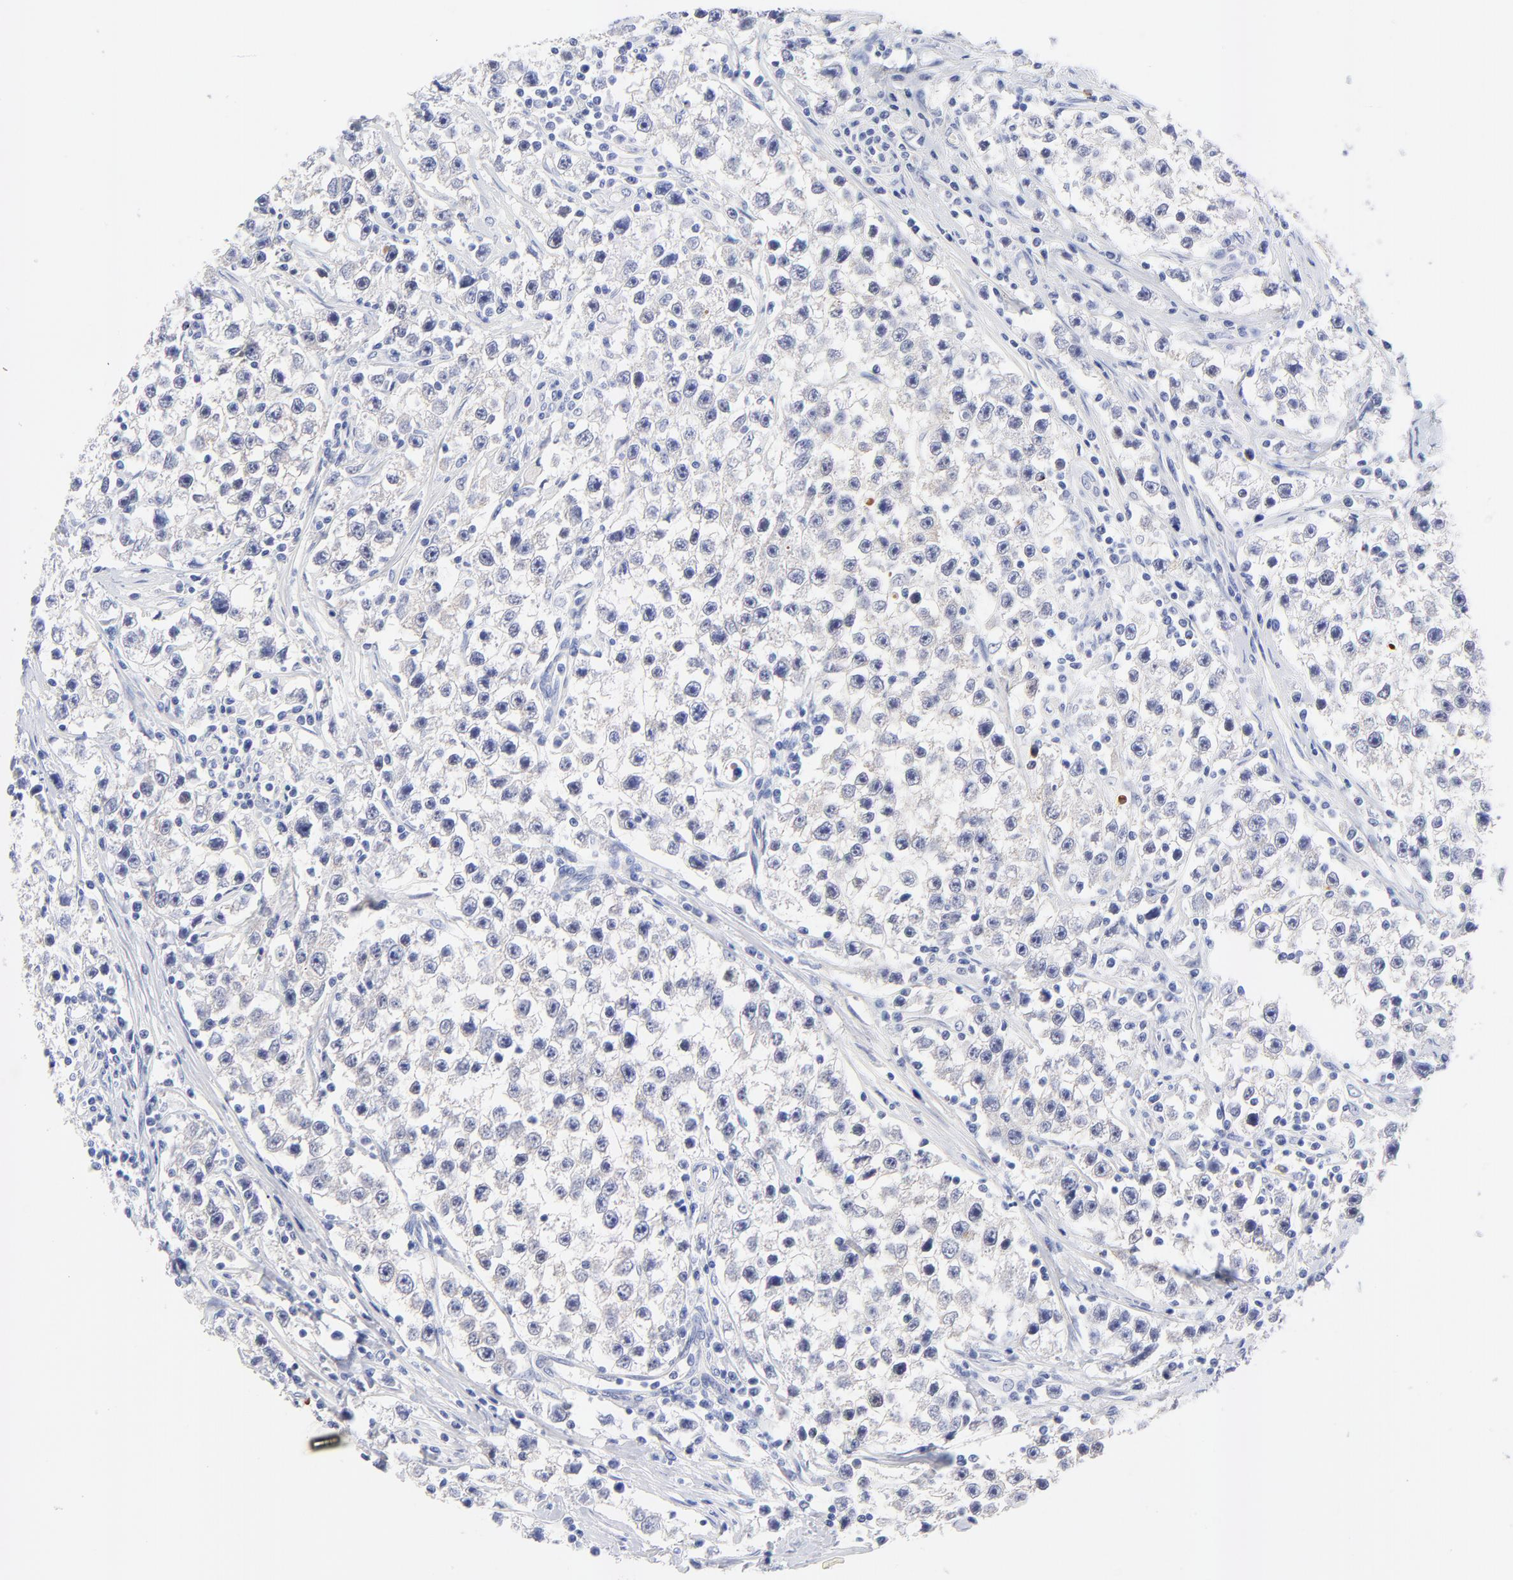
{"staining": {"intensity": "negative", "quantity": "none", "location": "none"}, "tissue": "testis cancer", "cell_type": "Tumor cells", "image_type": "cancer", "snomed": [{"axis": "morphology", "description": "Seminoma, NOS"}, {"axis": "topography", "description": "Testis"}], "caption": "The histopathology image shows no significant expression in tumor cells of testis cancer (seminoma). (IHC, brightfield microscopy, high magnification).", "gene": "FAM117B", "patient": {"sex": "male", "age": 35}}